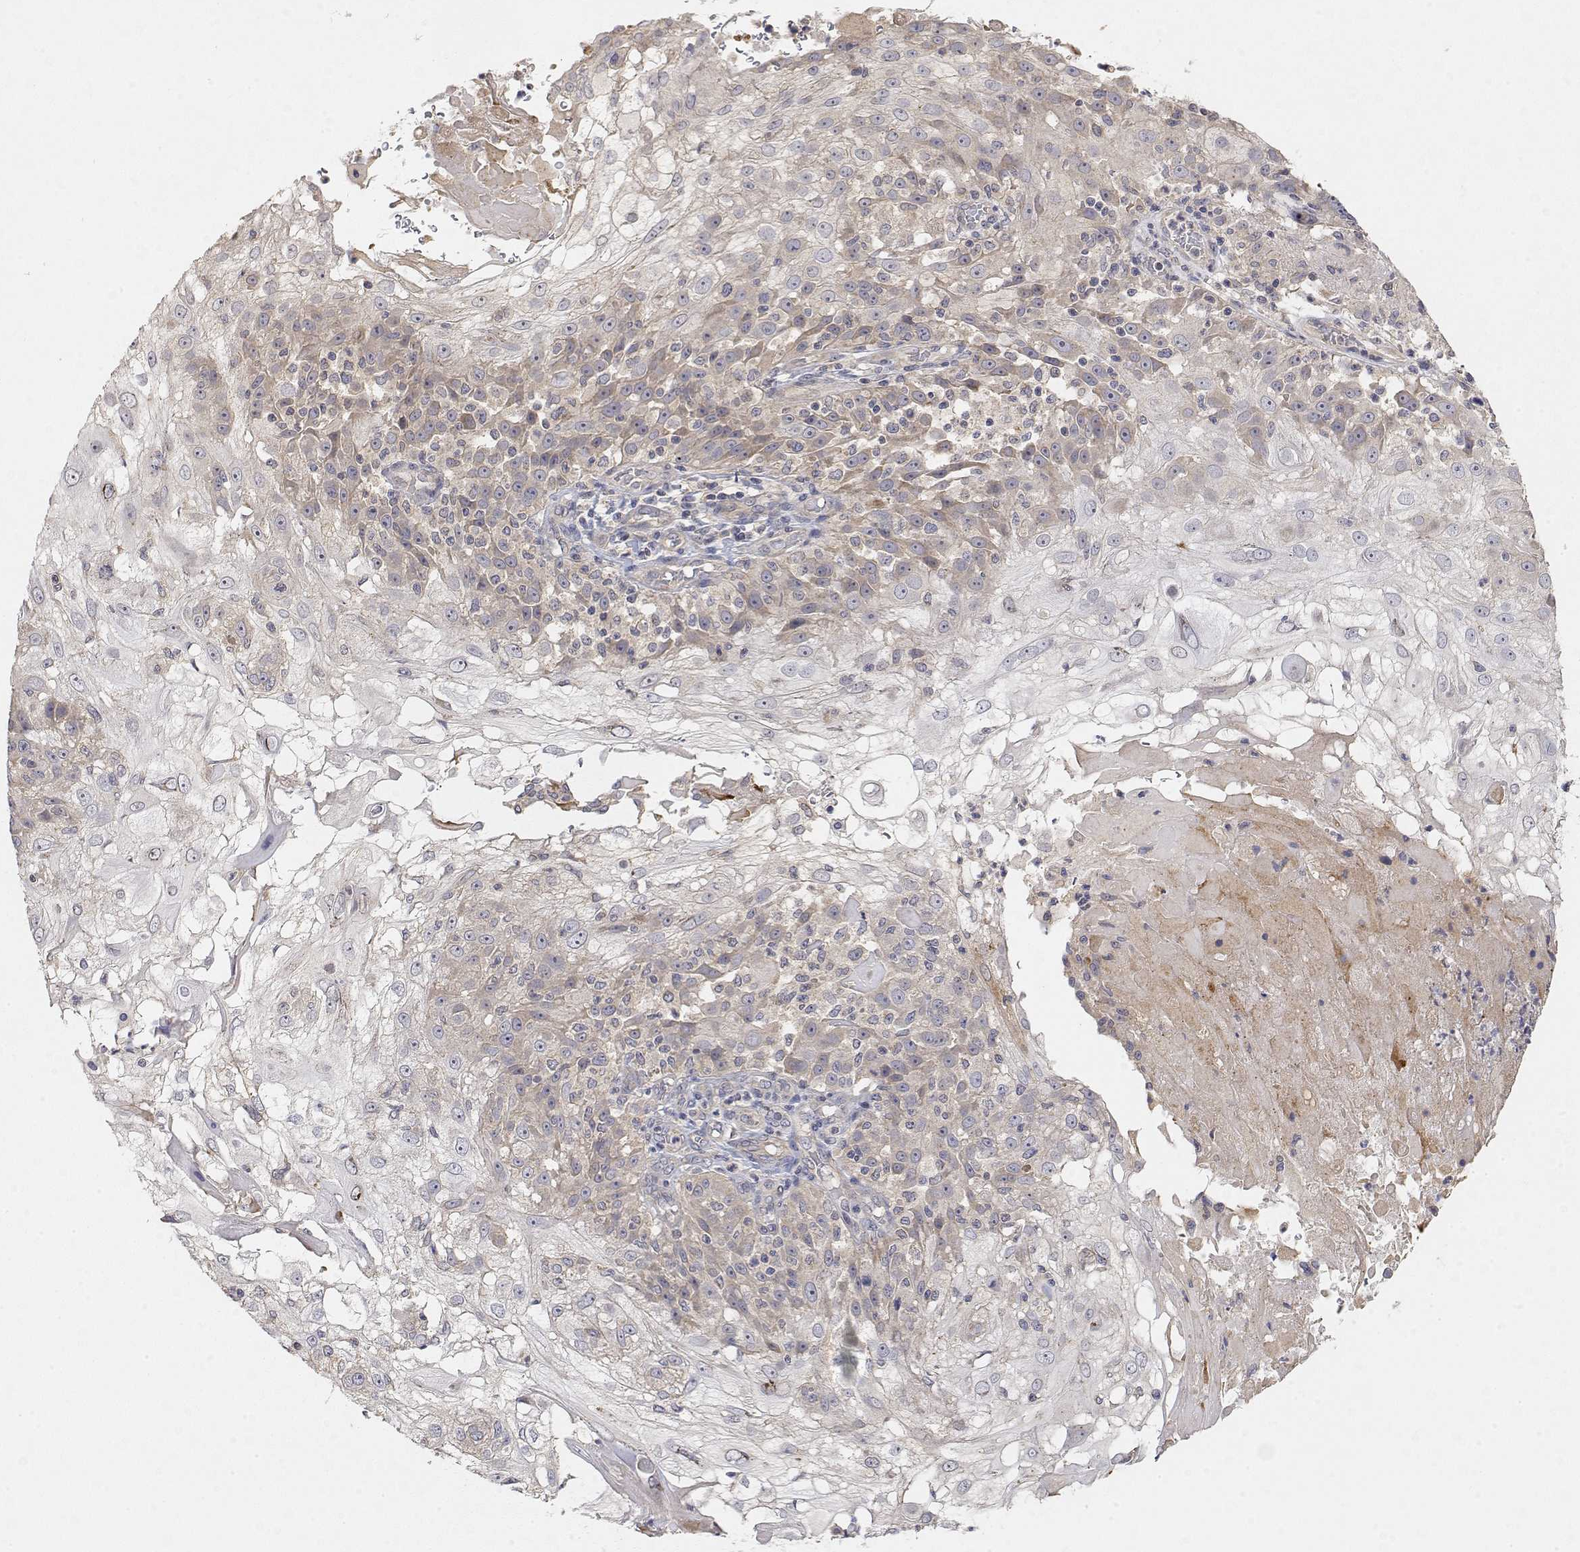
{"staining": {"intensity": "weak", "quantity": "<25%", "location": "cytoplasmic/membranous"}, "tissue": "skin cancer", "cell_type": "Tumor cells", "image_type": "cancer", "snomed": [{"axis": "morphology", "description": "Normal tissue, NOS"}, {"axis": "morphology", "description": "Squamous cell carcinoma, NOS"}, {"axis": "topography", "description": "Skin"}], "caption": "DAB (3,3'-diaminobenzidine) immunohistochemical staining of skin cancer demonstrates no significant staining in tumor cells.", "gene": "LONRF3", "patient": {"sex": "female", "age": 83}}